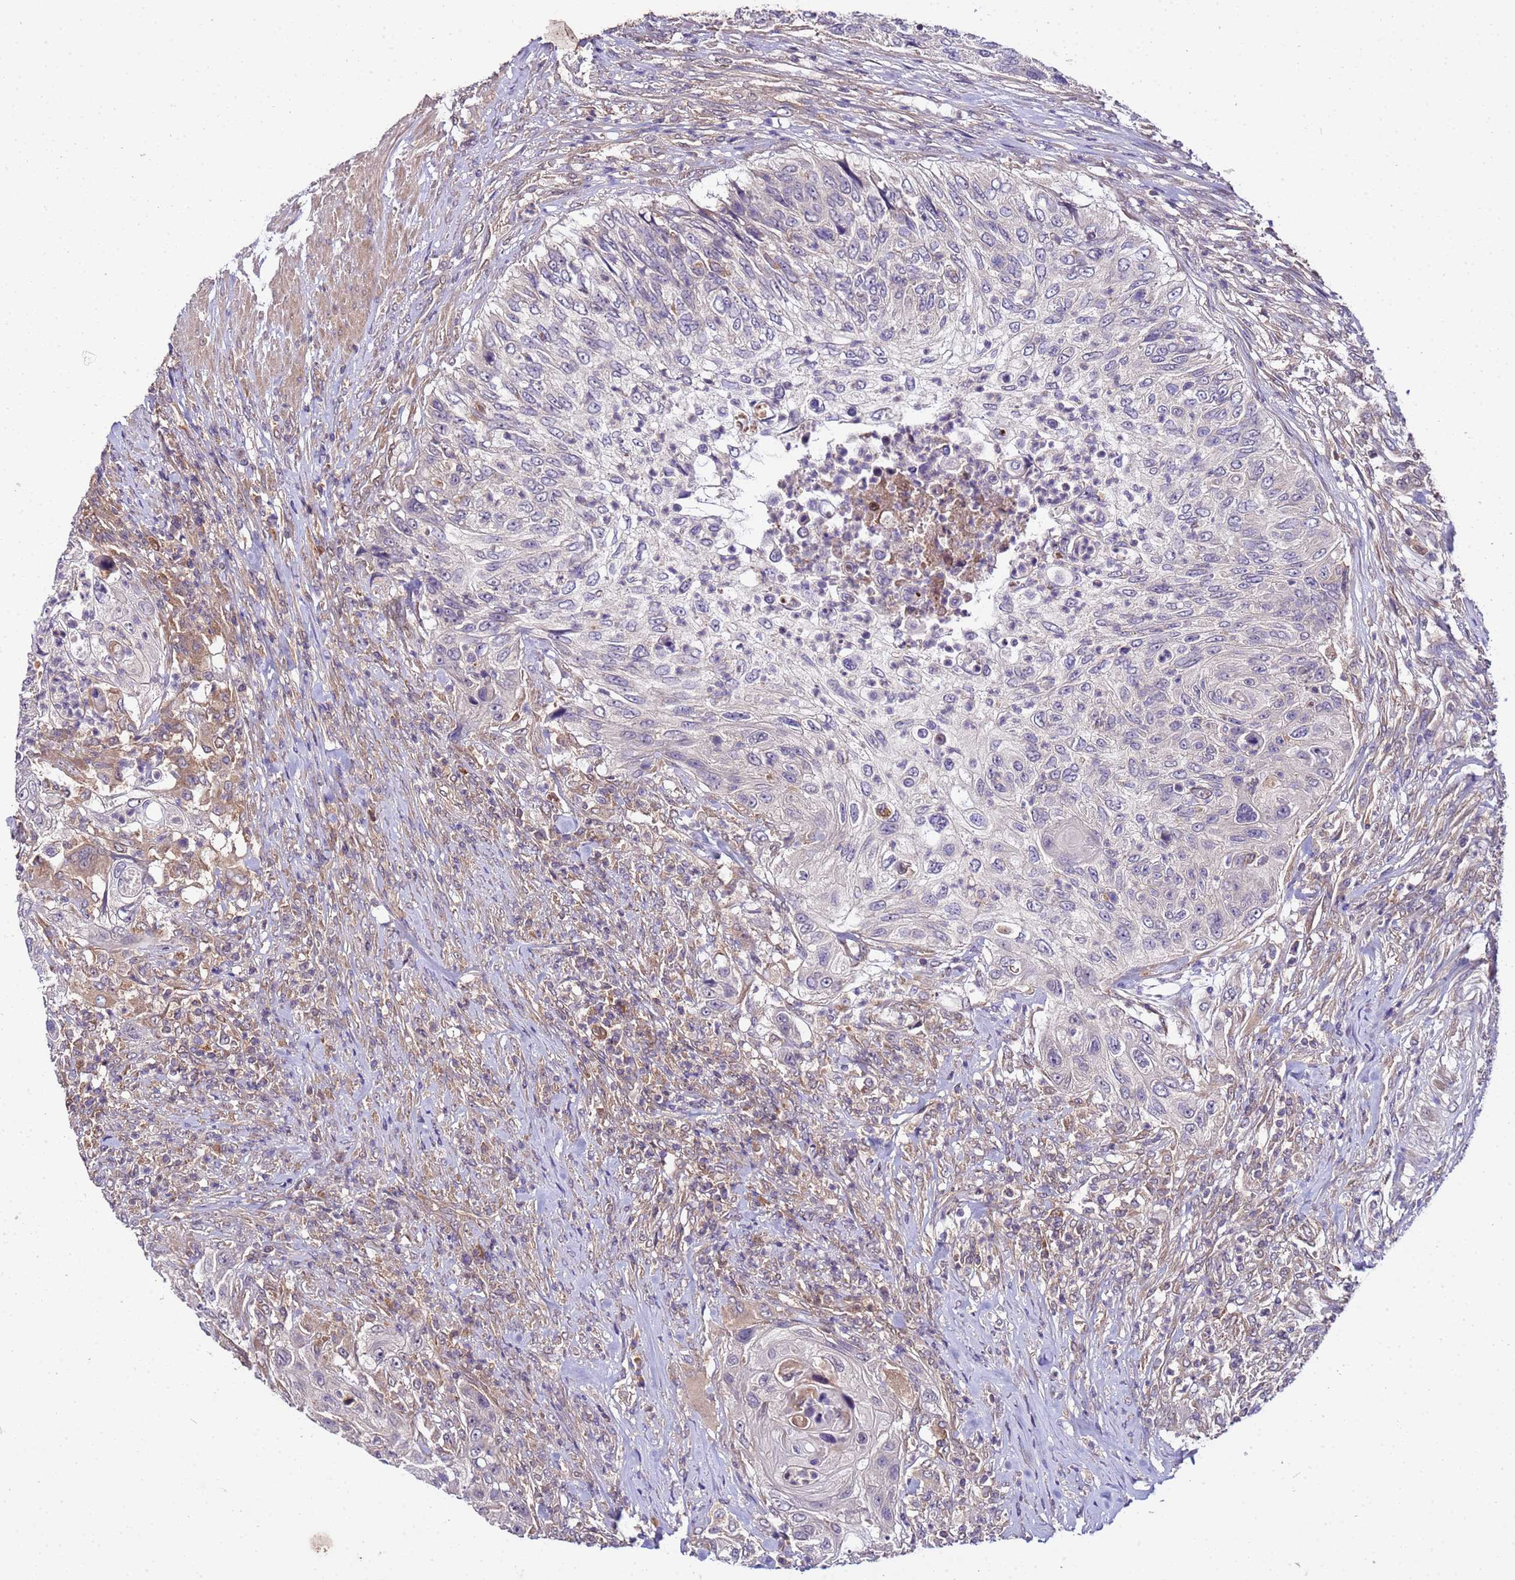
{"staining": {"intensity": "weak", "quantity": "<25%", "location": "cytoplasmic/membranous"}, "tissue": "urothelial cancer", "cell_type": "Tumor cells", "image_type": "cancer", "snomed": [{"axis": "morphology", "description": "Urothelial carcinoma, High grade"}, {"axis": "topography", "description": "Urinary bladder"}], "caption": "Immunohistochemistry photomicrograph of neoplastic tissue: urothelial cancer stained with DAB demonstrates no significant protein positivity in tumor cells. Brightfield microscopy of IHC stained with DAB (brown) and hematoxylin (blue), captured at high magnification.", "gene": "GSPT2", "patient": {"sex": "female", "age": 60}}